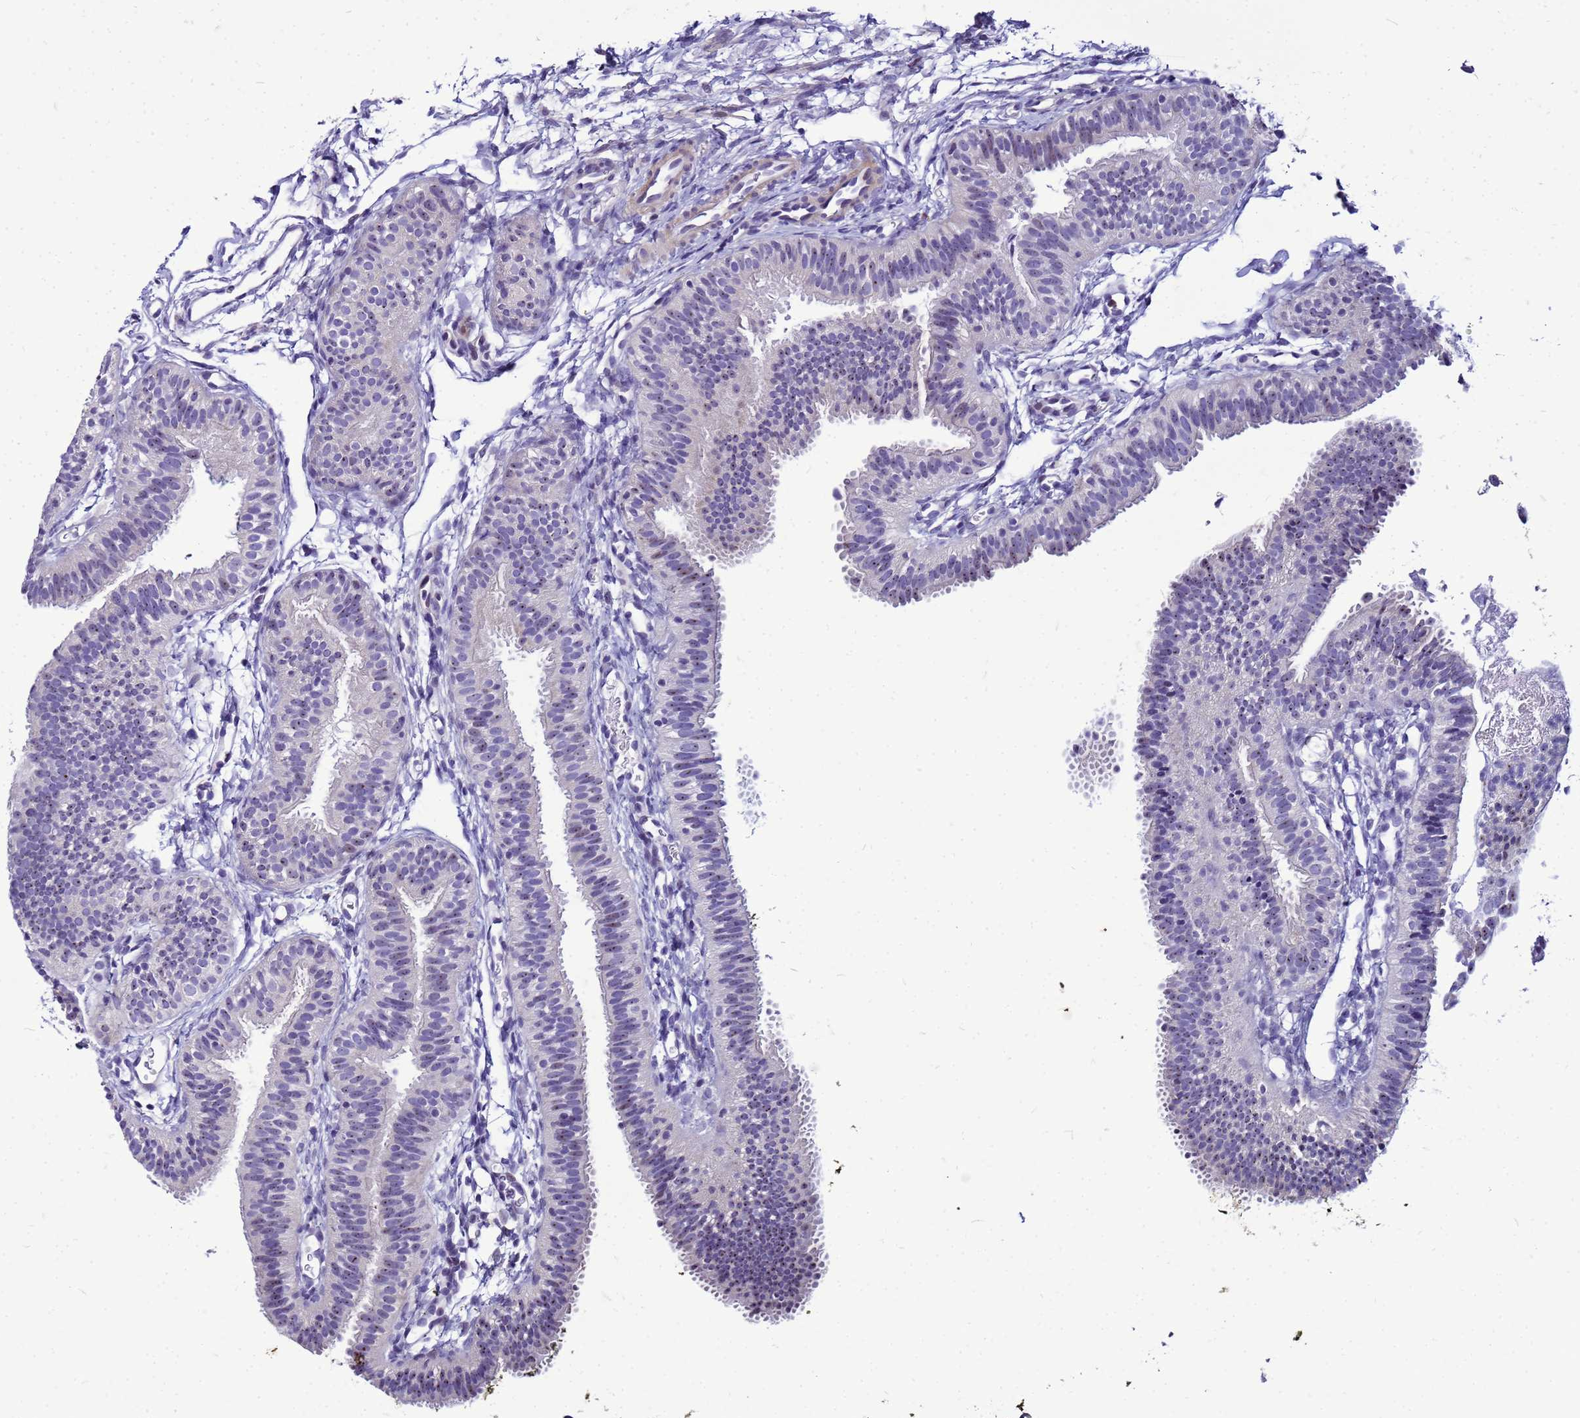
{"staining": {"intensity": "weak", "quantity": "25%-75%", "location": "nuclear"}, "tissue": "fallopian tube", "cell_type": "Glandular cells", "image_type": "normal", "snomed": [{"axis": "morphology", "description": "Normal tissue, NOS"}, {"axis": "topography", "description": "Fallopian tube"}], "caption": "Protein staining shows weak nuclear expression in about 25%-75% of glandular cells in benign fallopian tube. Ihc stains the protein in brown and the nuclei are stained blue.", "gene": "VPS4B", "patient": {"sex": "female", "age": 35}}